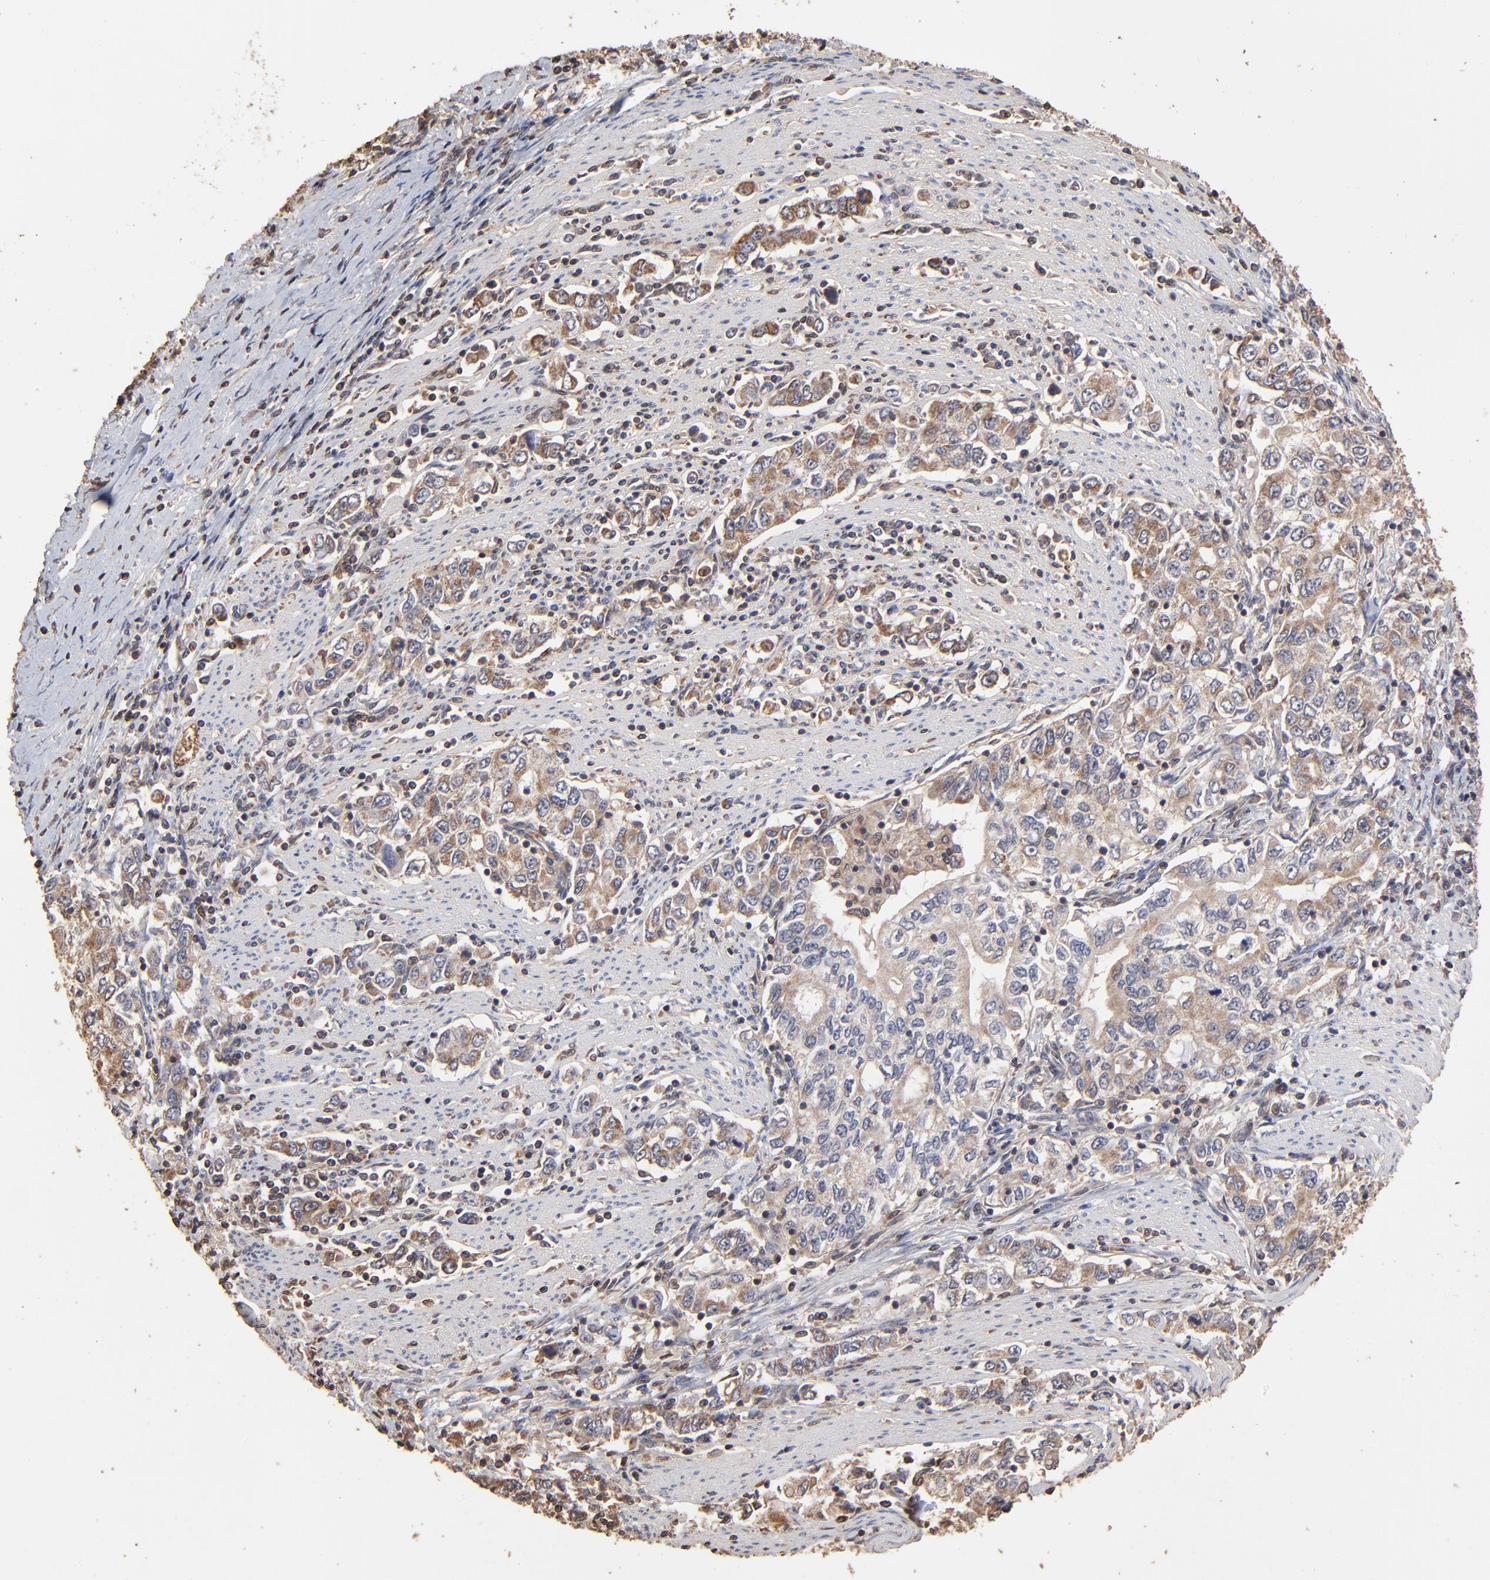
{"staining": {"intensity": "weak", "quantity": ">75%", "location": "cytoplasmic/membranous"}, "tissue": "stomach cancer", "cell_type": "Tumor cells", "image_type": "cancer", "snomed": [{"axis": "morphology", "description": "Adenocarcinoma, NOS"}, {"axis": "topography", "description": "Stomach, lower"}], "caption": "Adenocarcinoma (stomach) stained for a protein displays weak cytoplasmic/membranous positivity in tumor cells.", "gene": "CASP1", "patient": {"sex": "female", "age": 72}}